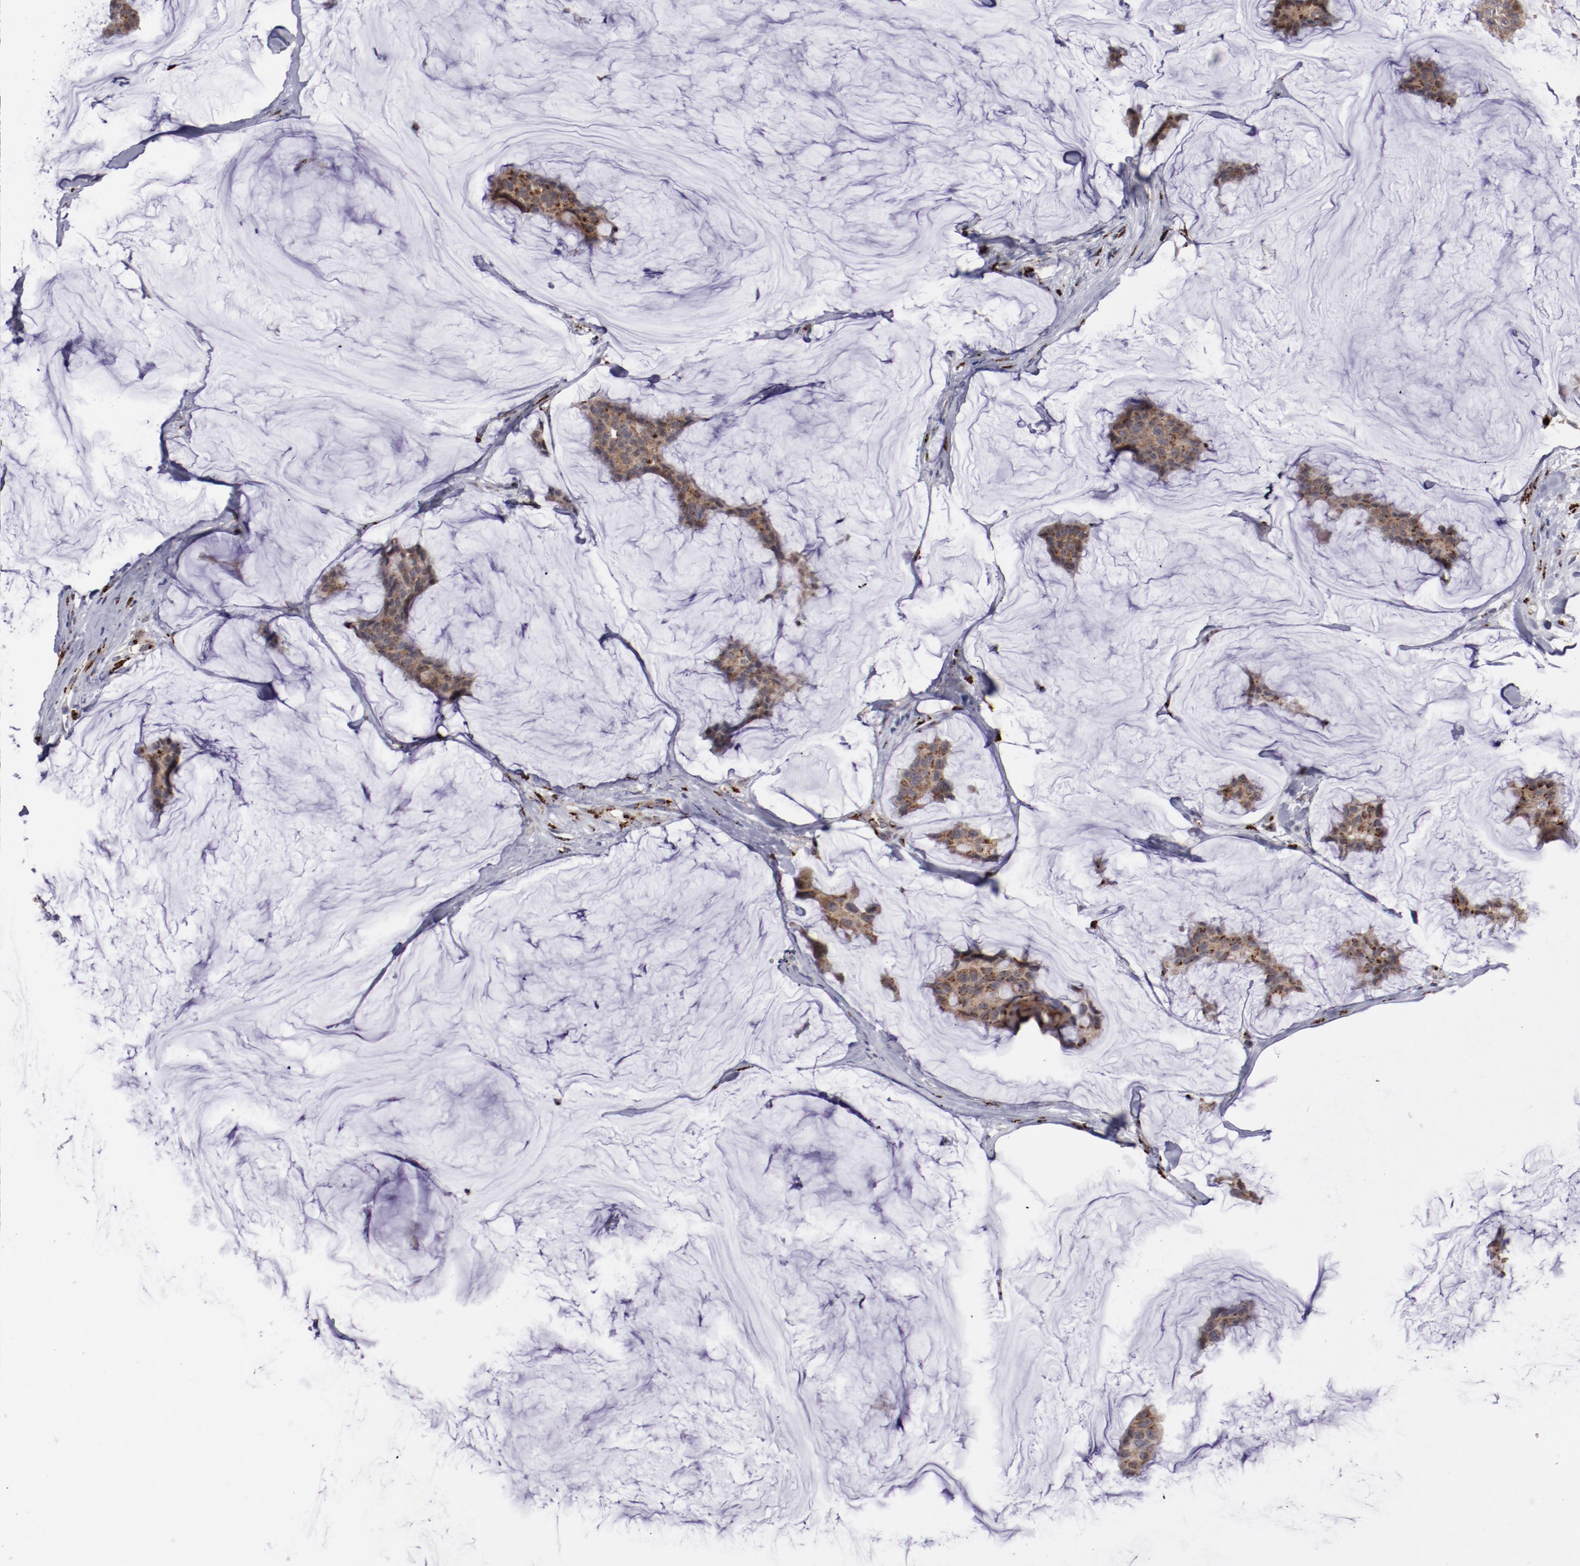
{"staining": {"intensity": "strong", "quantity": "25%-75%", "location": "cytoplasmic/membranous"}, "tissue": "breast cancer", "cell_type": "Tumor cells", "image_type": "cancer", "snomed": [{"axis": "morphology", "description": "Duct carcinoma"}, {"axis": "topography", "description": "Breast"}], "caption": "Human breast cancer stained for a protein (brown) shows strong cytoplasmic/membranous positive expression in approximately 25%-75% of tumor cells.", "gene": "GOLIM4", "patient": {"sex": "female", "age": 93}}